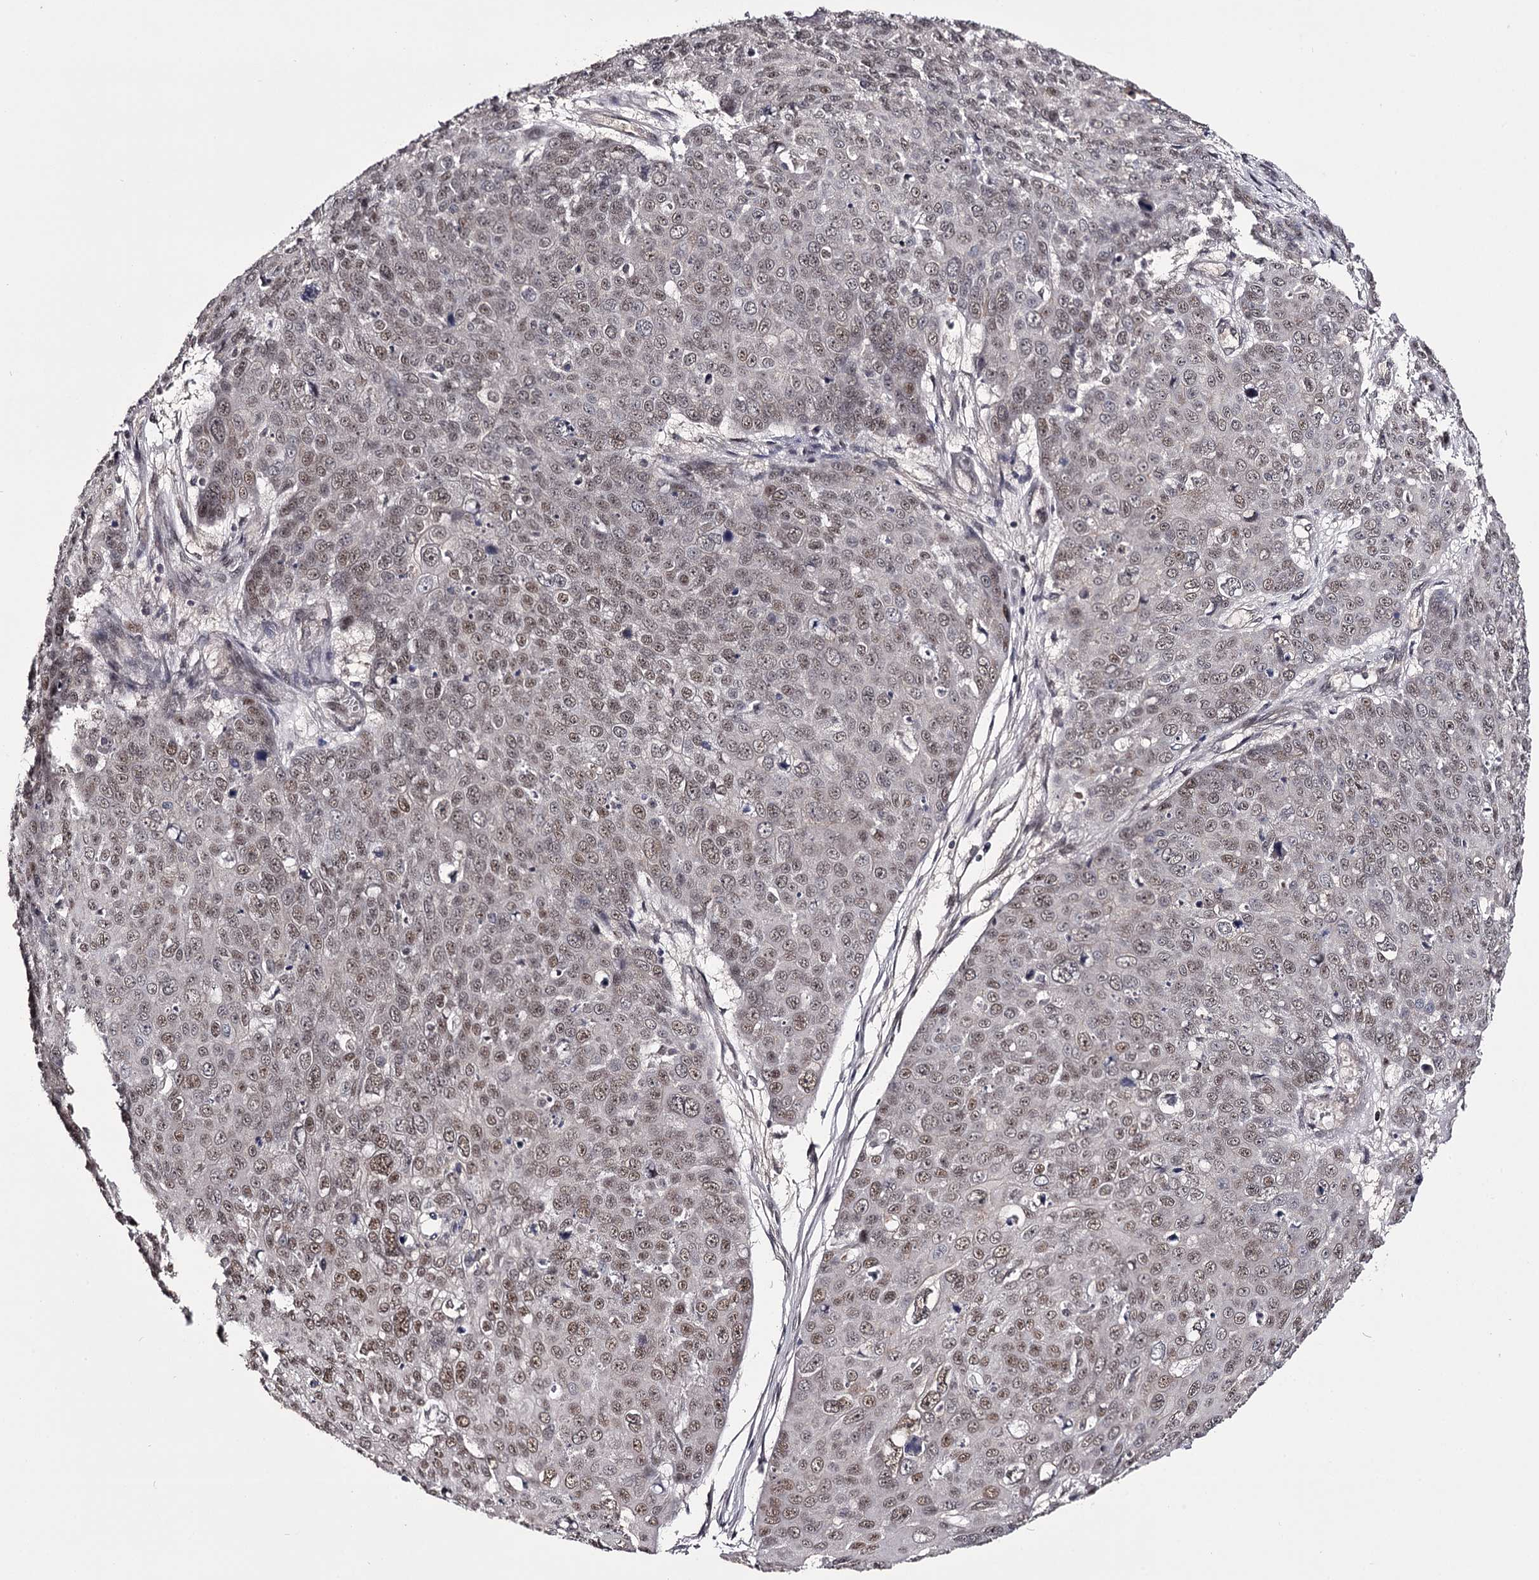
{"staining": {"intensity": "weak", "quantity": ">75%", "location": "nuclear"}, "tissue": "skin cancer", "cell_type": "Tumor cells", "image_type": "cancer", "snomed": [{"axis": "morphology", "description": "Squamous cell carcinoma, NOS"}, {"axis": "topography", "description": "Skin"}], "caption": "High-power microscopy captured an IHC micrograph of squamous cell carcinoma (skin), revealing weak nuclear positivity in approximately >75% of tumor cells.", "gene": "TTC33", "patient": {"sex": "male", "age": 71}}